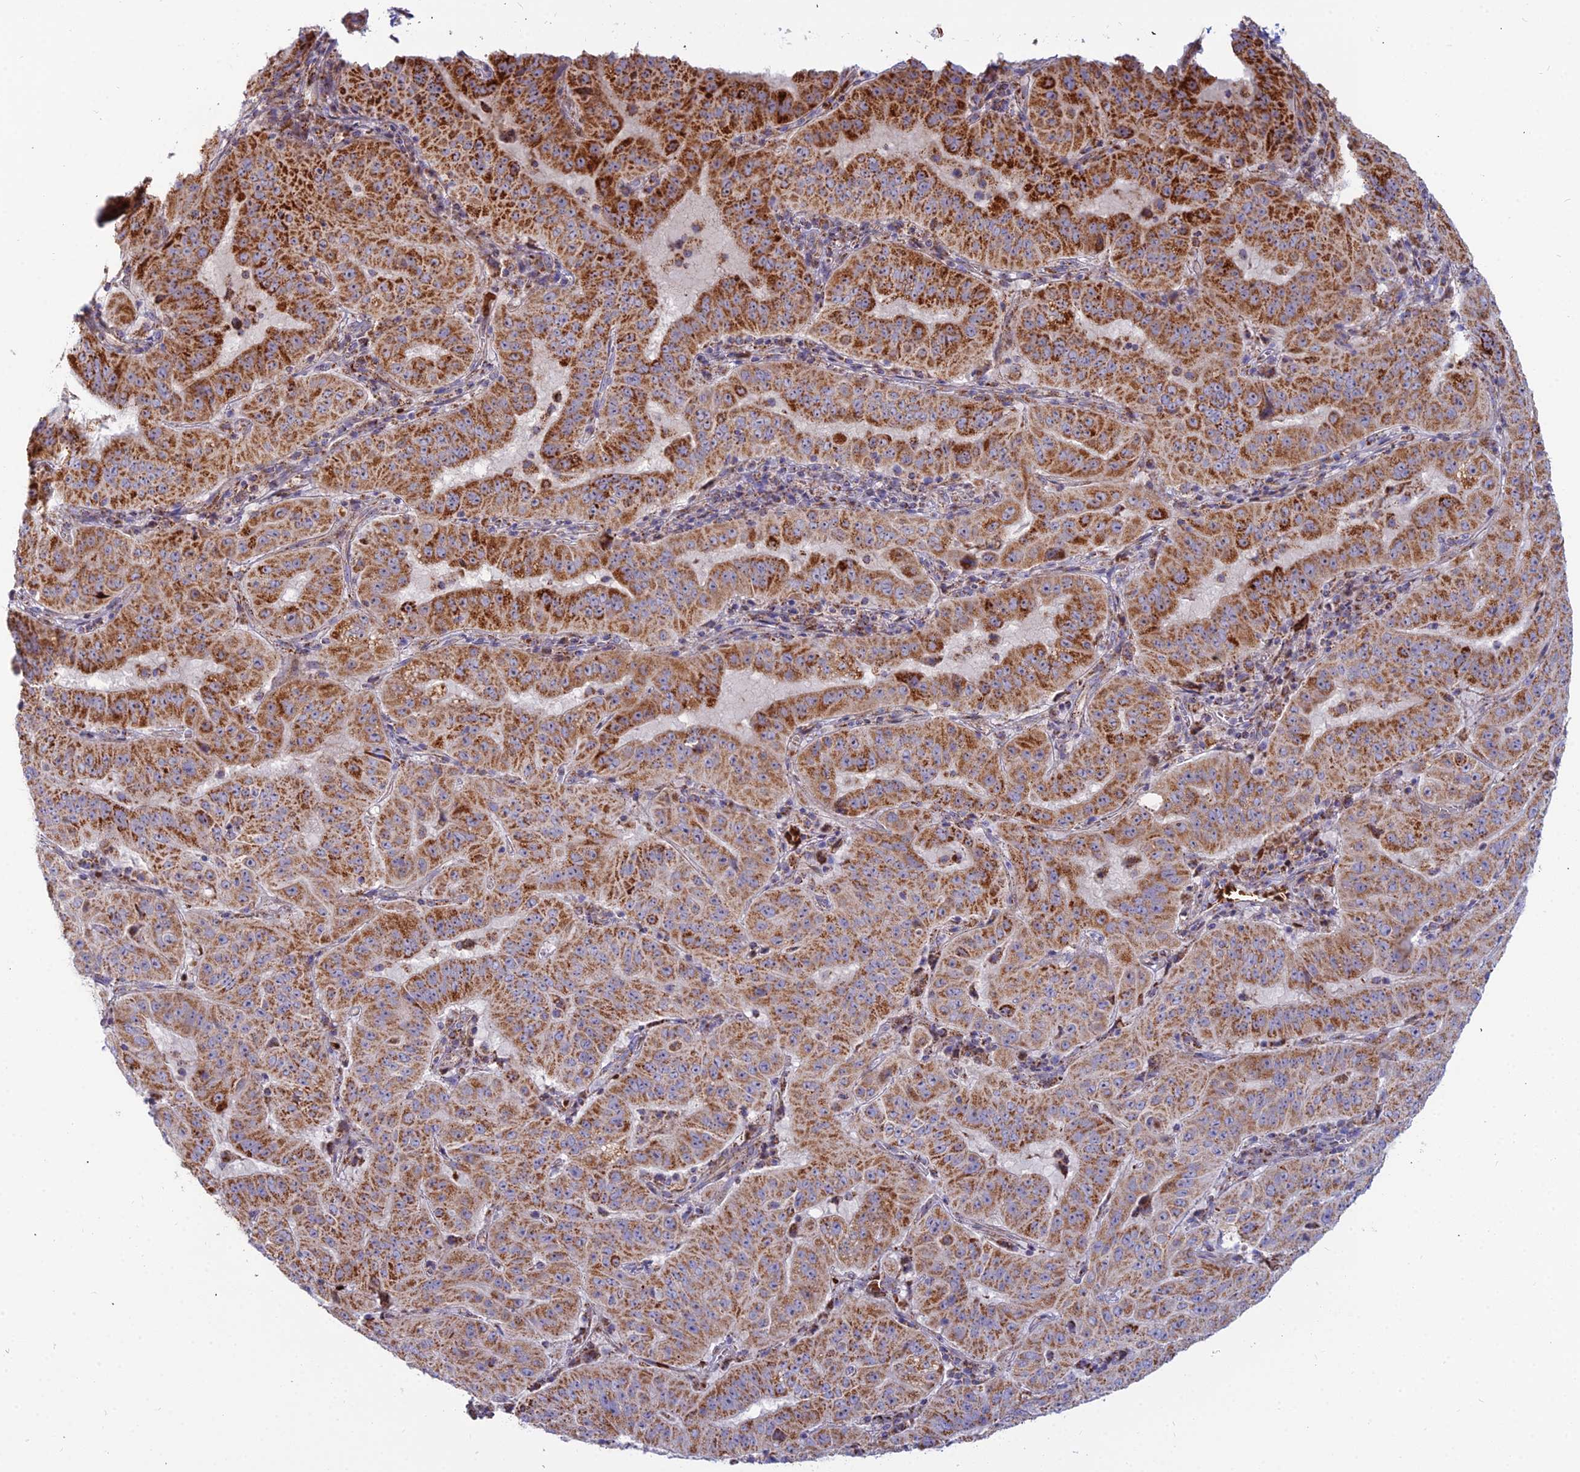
{"staining": {"intensity": "strong", "quantity": ">75%", "location": "cytoplasmic/membranous"}, "tissue": "pancreatic cancer", "cell_type": "Tumor cells", "image_type": "cancer", "snomed": [{"axis": "morphology", "description": "Adenocarcinoma, NOS"}, {"axis": "topography", "description": "Pancreas"}], "caption": "Human pancreatic cancer stained with a protein marker demonstrates strong staining in tumor cells.", "gene": "SLC35F4", "patient": {"sex": "male", "age": 63}}